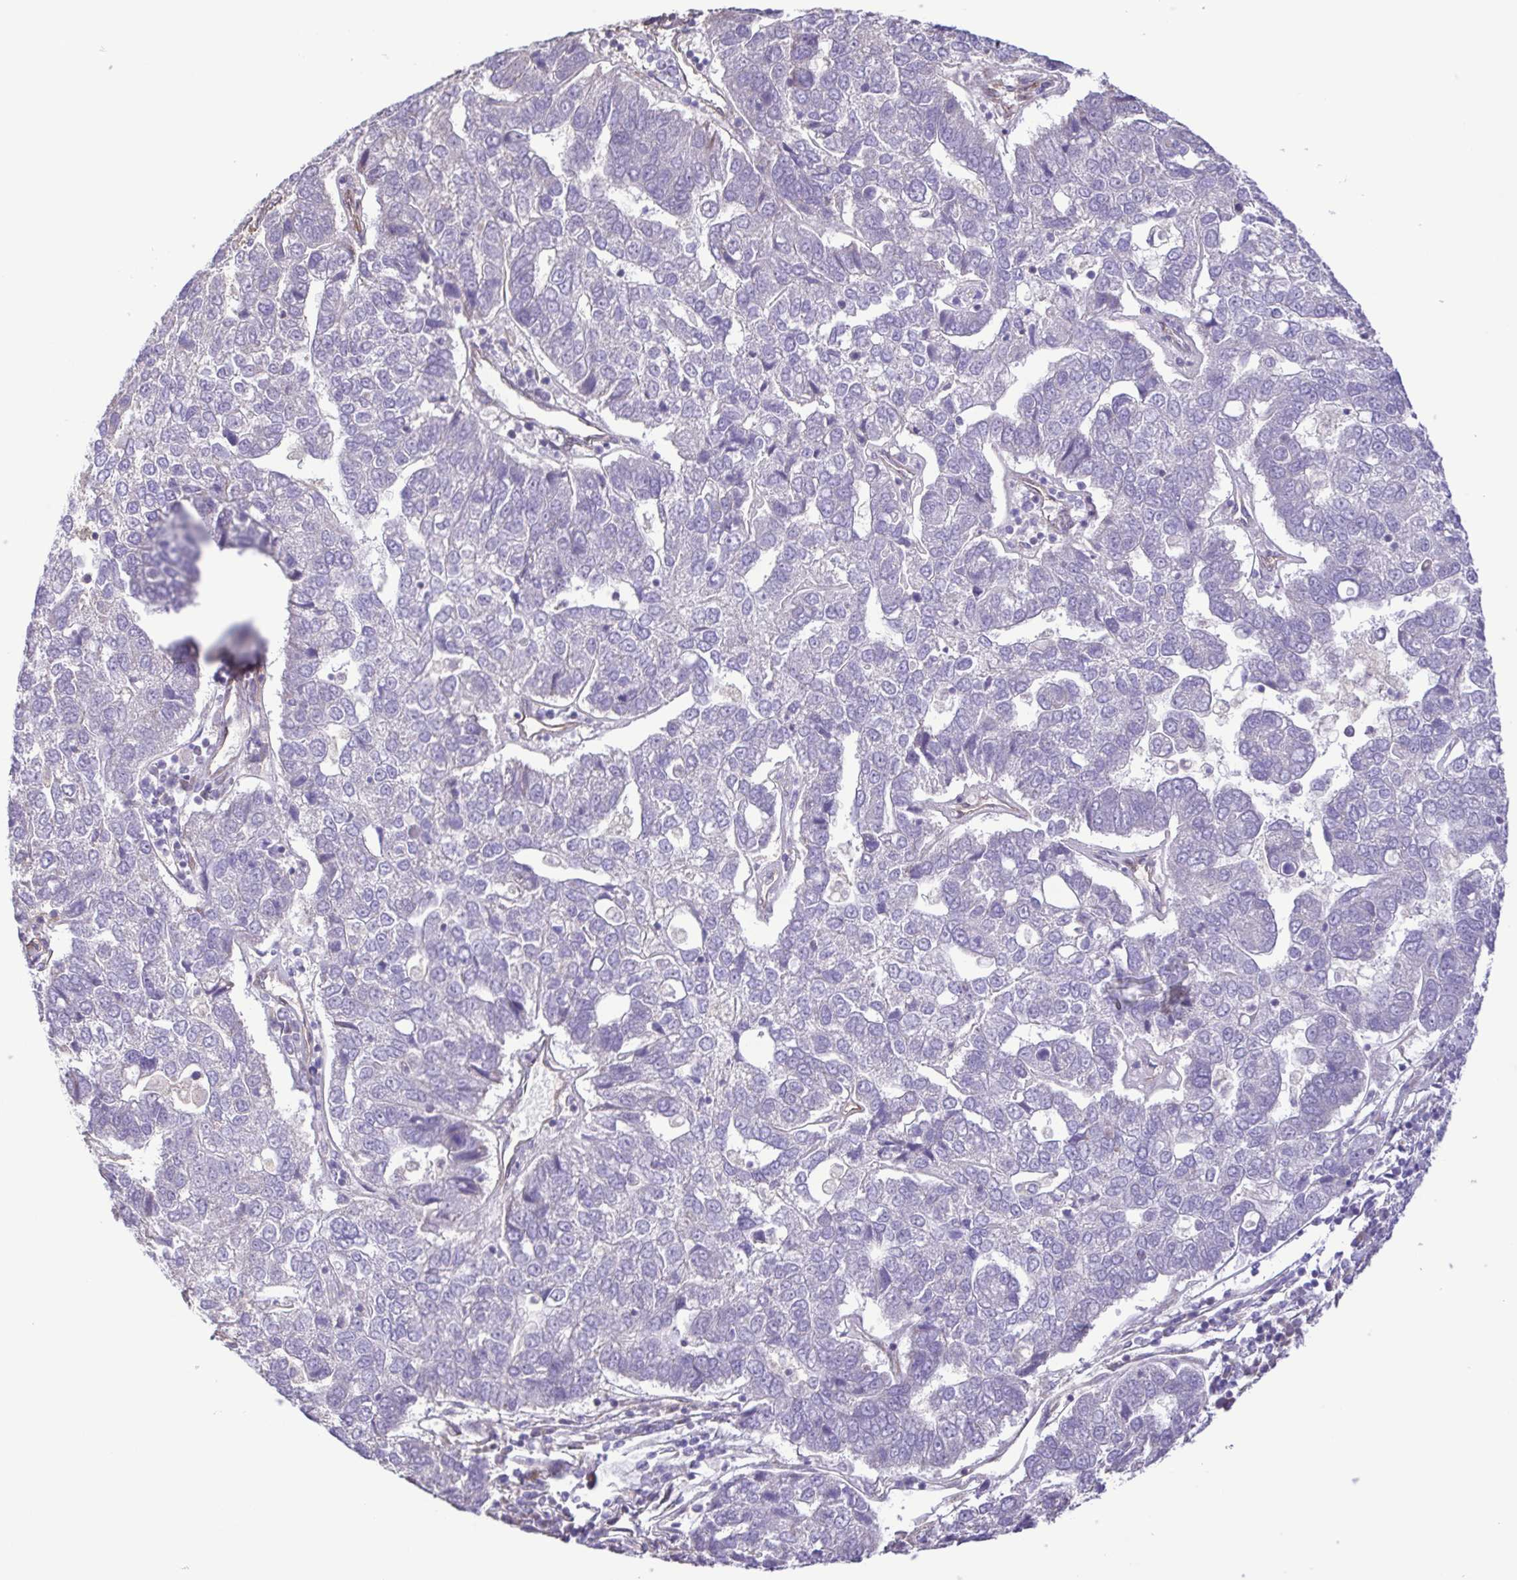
{"staining": {"intensity": "negative", "quantity": "none", "location": "none"}, "tissue": "pancreatic cancer", "cell_type": "Tumor cells", "image_type": "cancer", "snomed": [{"axis": "morphology", "description": "Adenocarcinoma, NOS"}, {"axis": "topography", "description": "Pancreas"}], "caption": "The immunohistochemistry (IHC) histopathology image has no significant staining in tumor cells of pancreatic cancer (adenocarcinoma) tissue. (DAB (3,3'-diaminobenzidine) immunohistochemistry (IHC) with hematoxylin counter stain).", "gene": "FLT1", "patient": {"sex": "female", "age": 61}}